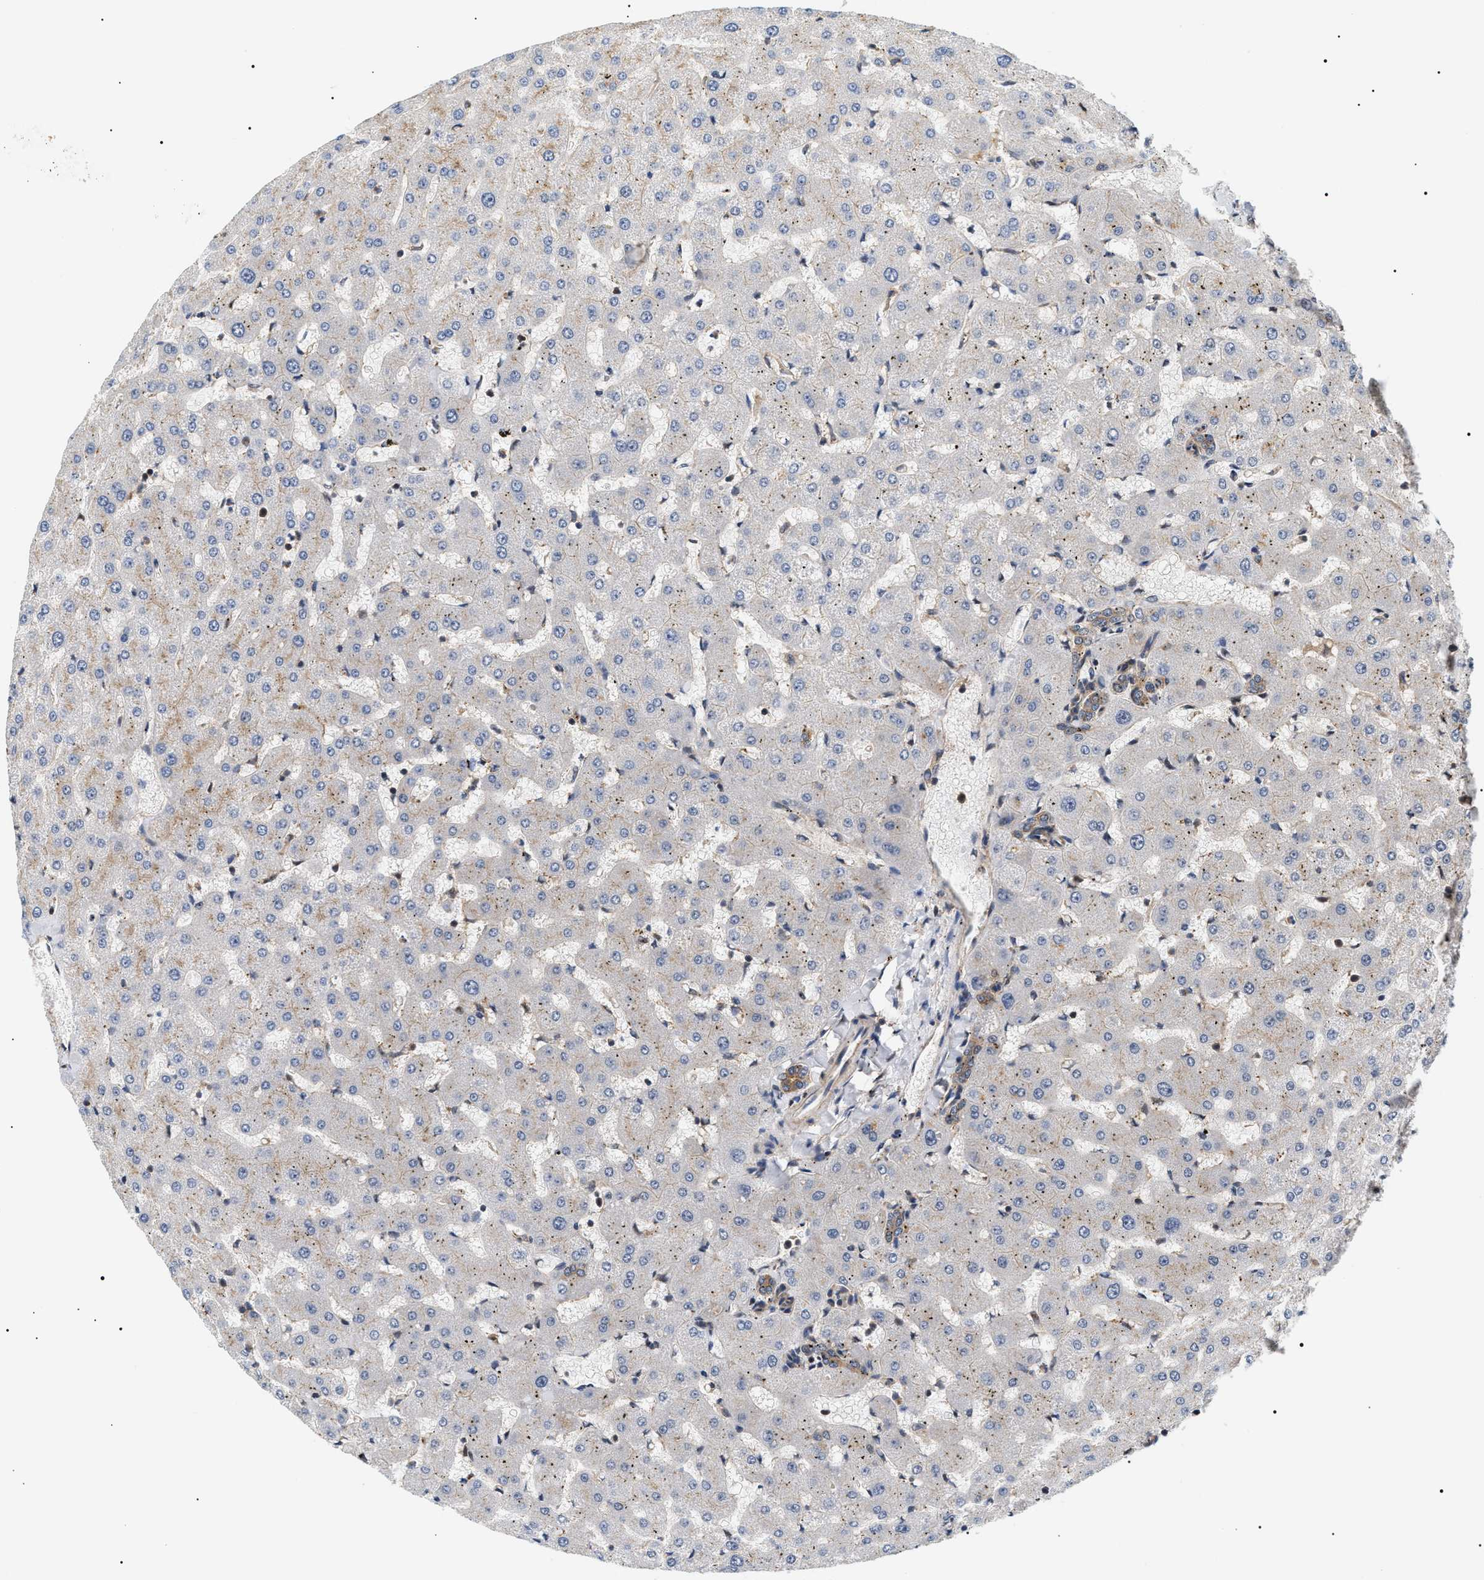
{"staining": {"intensity": "moderate", "quantity": ">75%", "location": "cytoplasmic/membranous"}, "tissue": "liver", "cell_type": "Cholangiocytes", "image_type": "normal", "snomed": [{"axis": "morphology", "description": "Normal tissue, NOS"}, {"axis": "topography", "description": "Liver"}], "caption": "A brown stain shows moderate cytoplasmic/membranous staining of a protein in cholangiocytes of unremarkable liver.", "gene": "SH3GLB2", "patient": {"sex": "female", "age": 63}}